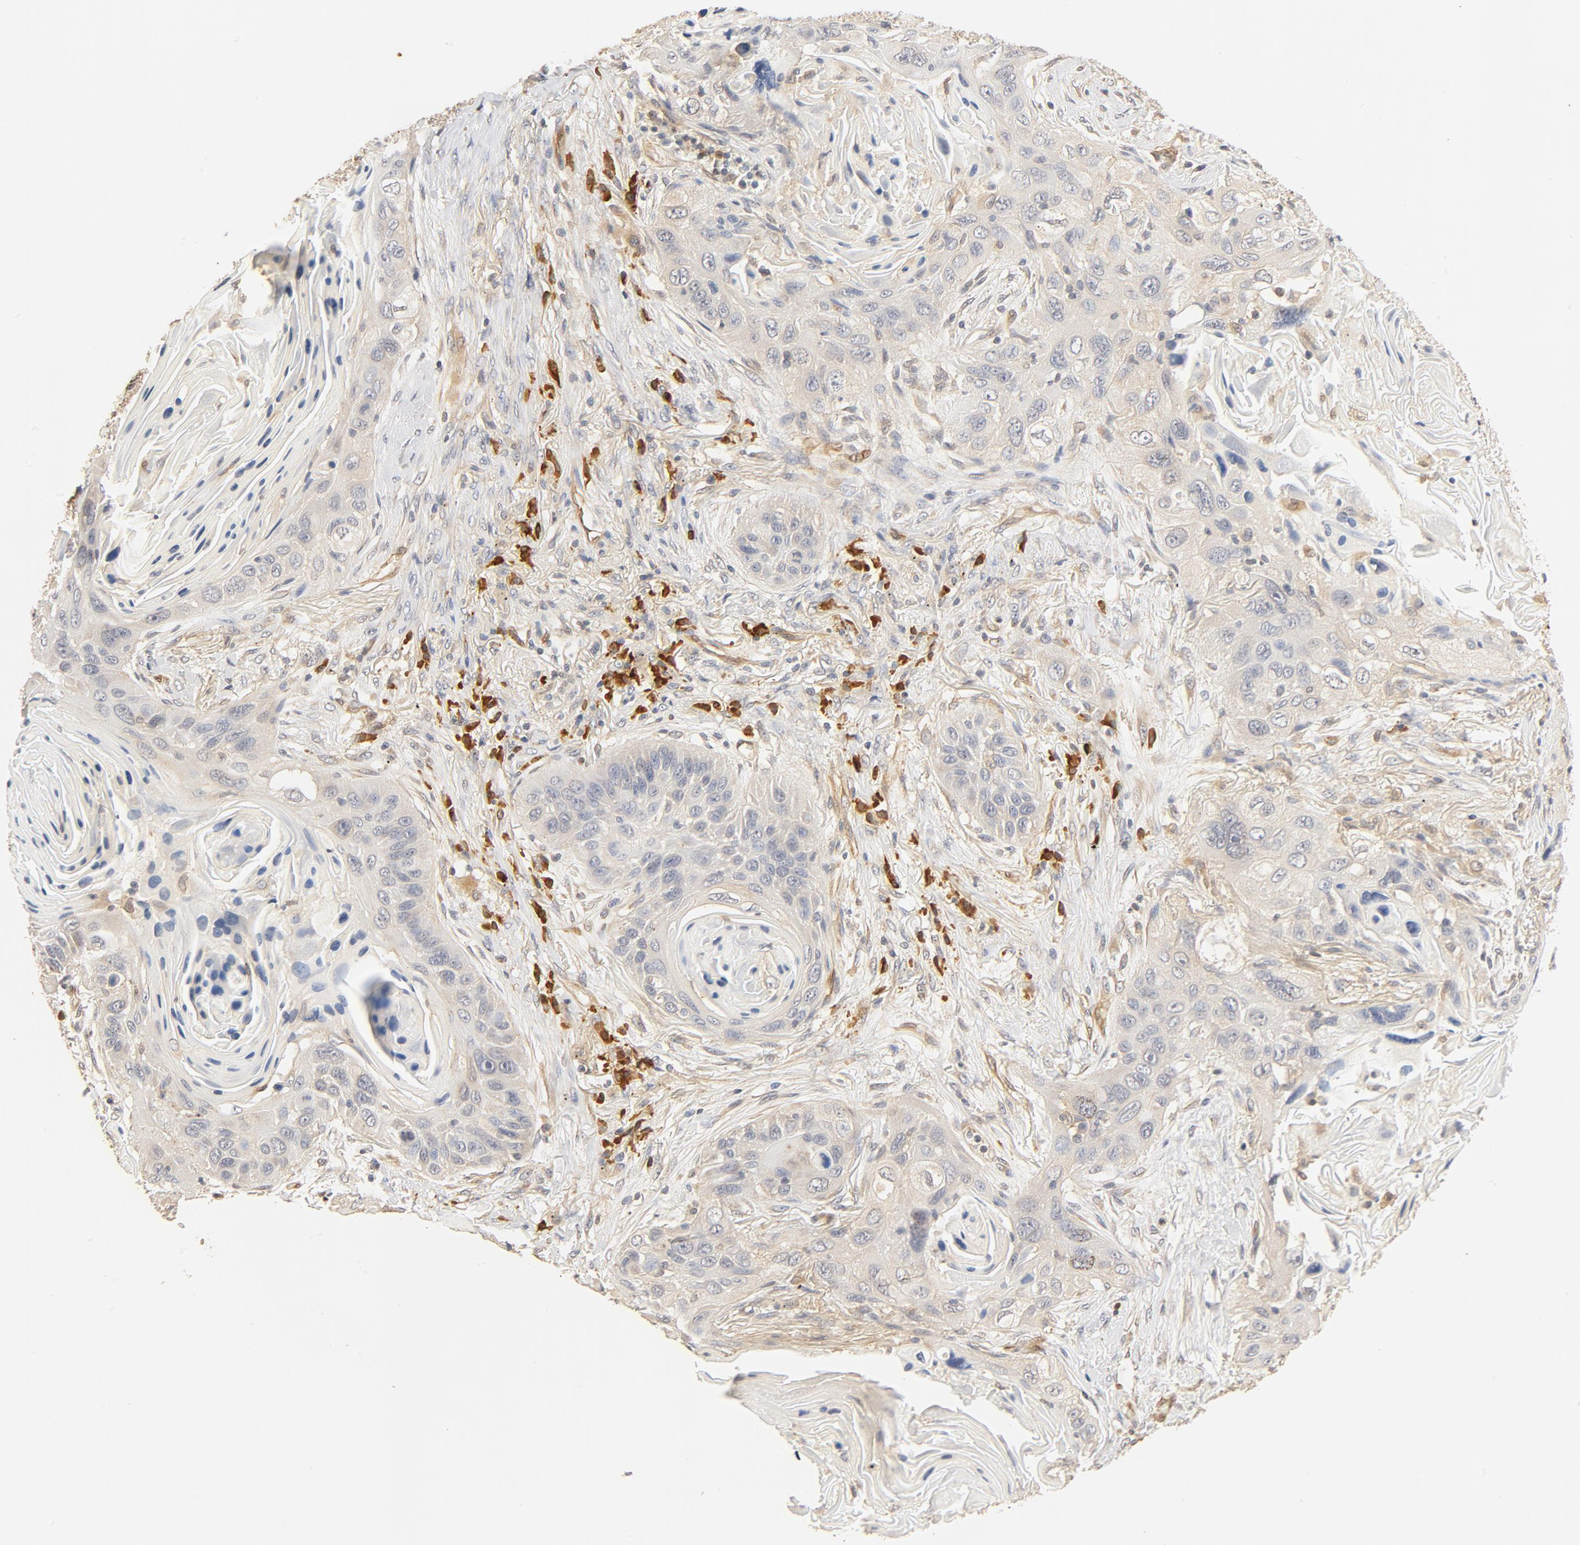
{"staining": {"intensity": "weak", "quantity": "25%-75%", "location": "cytoplasmic/membranous"}, "tissue": "lung cancer", "cell_type": "Tumor cells", "image_type": "cancer", "snomed": [{"axis": "morphology", "description": "Squamous cell carcinoma, NOS"}, {"axis": "topography", "description": "Lung"}], "caption": "Immunohistochemical staining of lung cancer demonstrates low levels of weak cytoplasmic/membranous positivity in about 25%-75% of tumor cells.", "gene": "UBE2J1", "patient": {"sex": "female", "age": 67}}